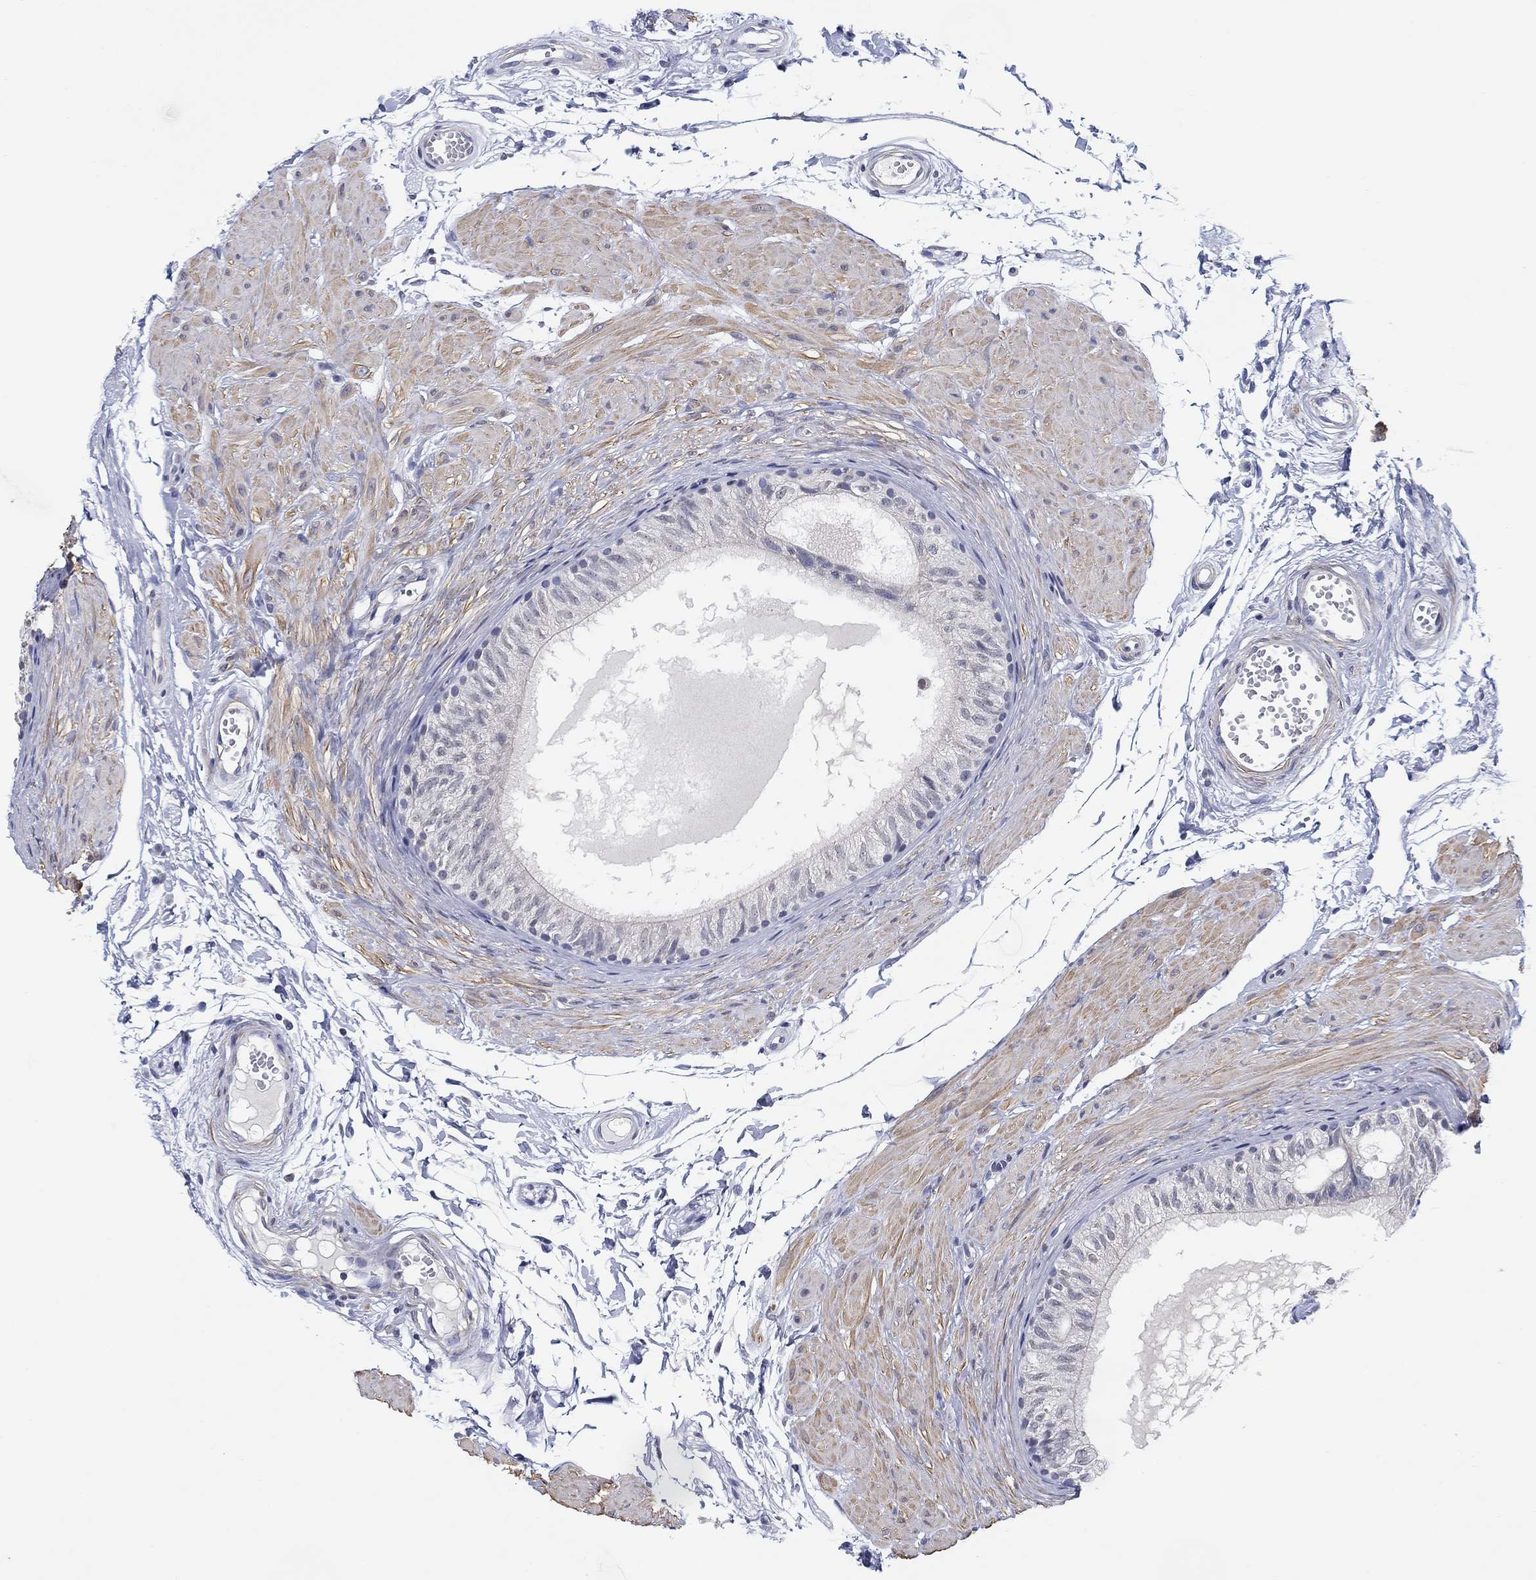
{"staining": {"intensity": "negative", "quantity": "none", "location": "none"}, "tissue": "epididymis", "cell_type": "Glandular cells", "image_type": "normal", "snomed": [{"axis": "morphology", "description": "Normal tissue, NOS"}, {"axis": "topography", "description": "Epididymis"}], "caption": "This photomicrograph is of normal epididymis stained with immunohistochemistry (IHC) to label a protein in brown with the nuclei are counter-stained blue. There is no expression in glandular cells. (IHC, brightfield microscopy, high magnification).", "gene": "OTUB2", "patient": {"sex": "male", "age": 22}}